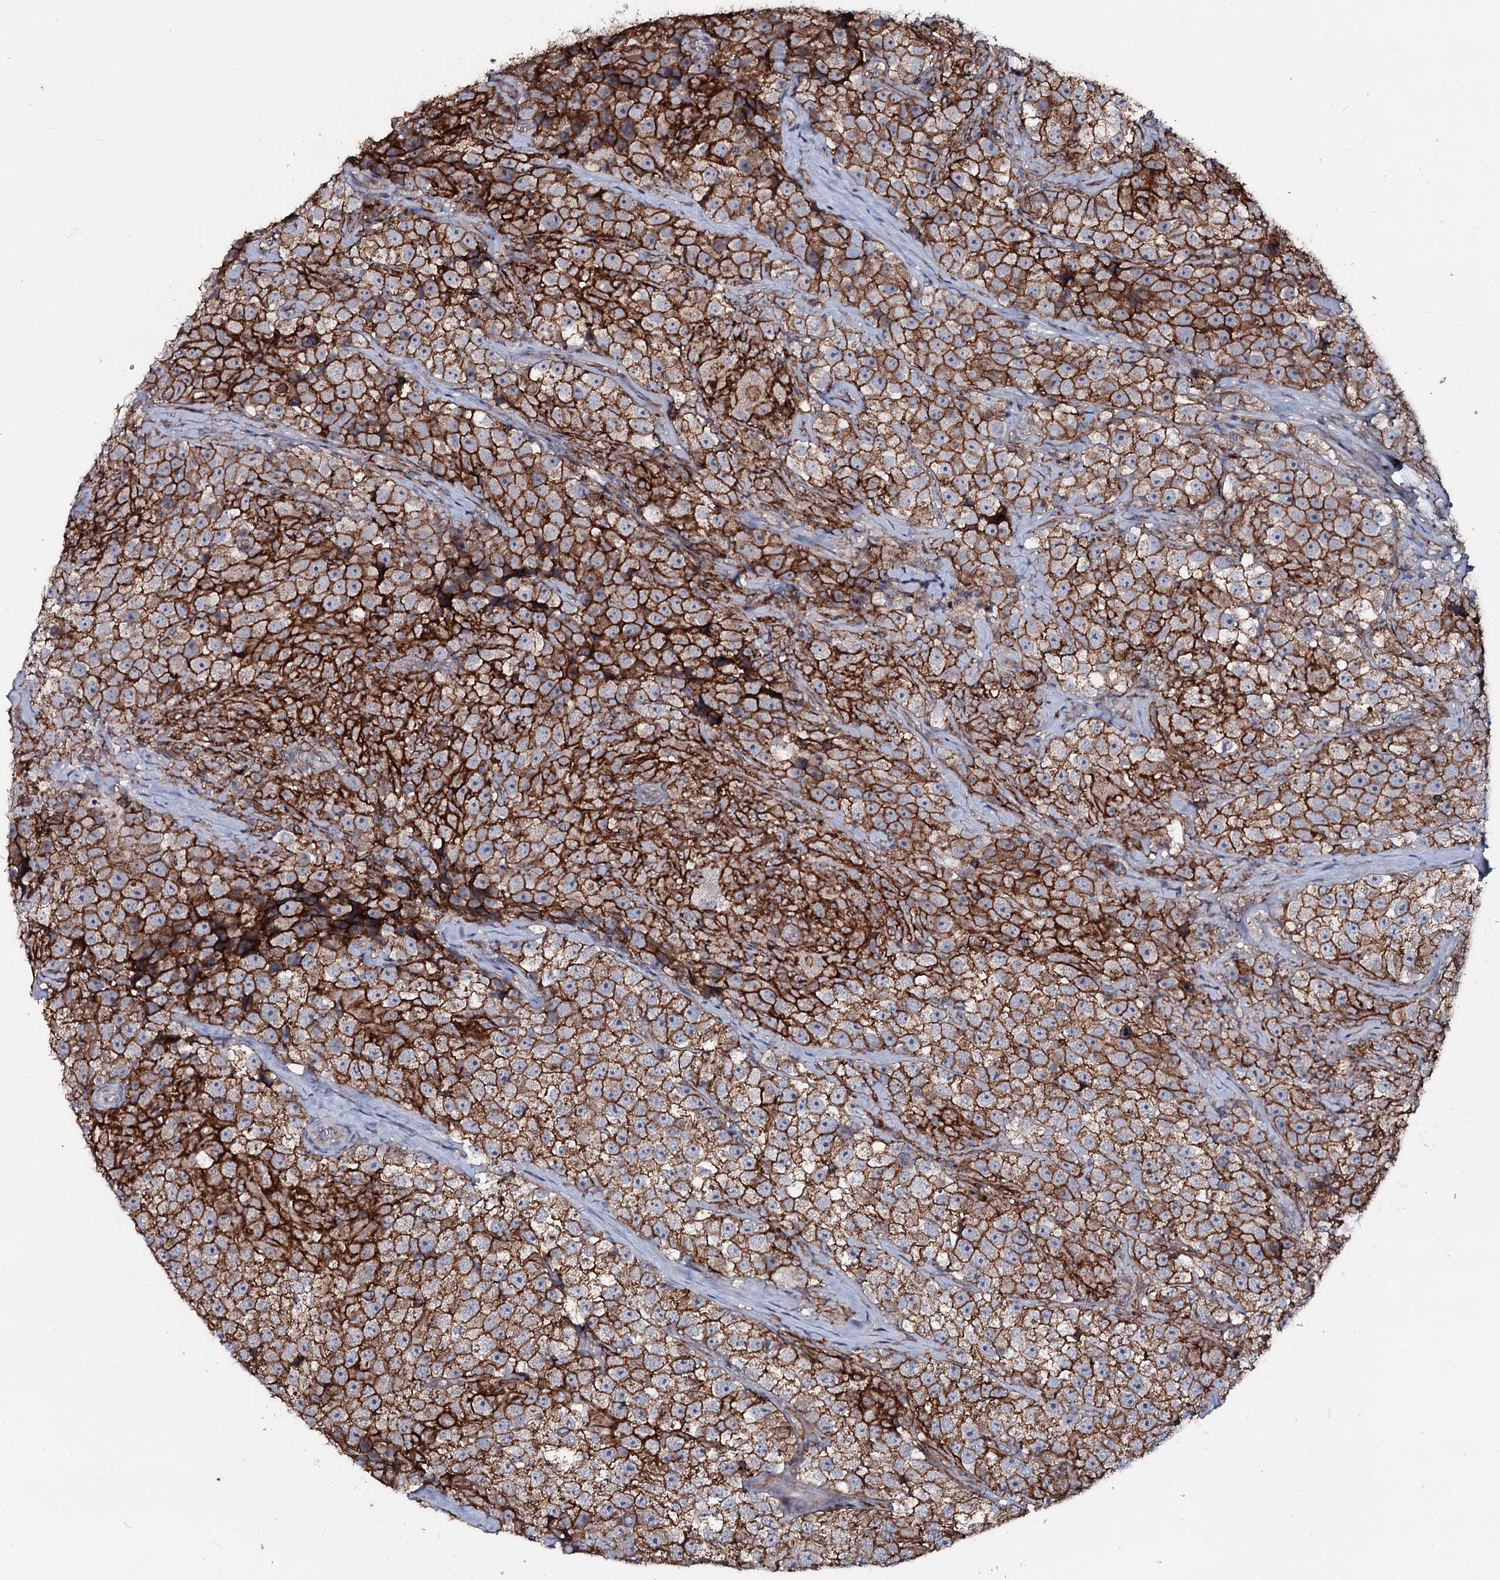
{"staining": {"intensity": "strong", "quantity": ">75%", "location": "cytoplasmic/membranous"}, "tissue": "testis cancer", "cell_type": "Tumor cells", "image_type": "cancer", "snomed": [{"axis": "morphology", "description": "Seminoma, NOS"}, {"axis": "topography", "description": "Testis"}], "caption": "An image of testis cancer stained for a protein shows strong cytoplasmic/membranous brown staining in tumor cells. (IHC, brightfield microscopy, high magnification).", "gene": "SNAP23", "patient": {"sex": "male", "age": 46}}